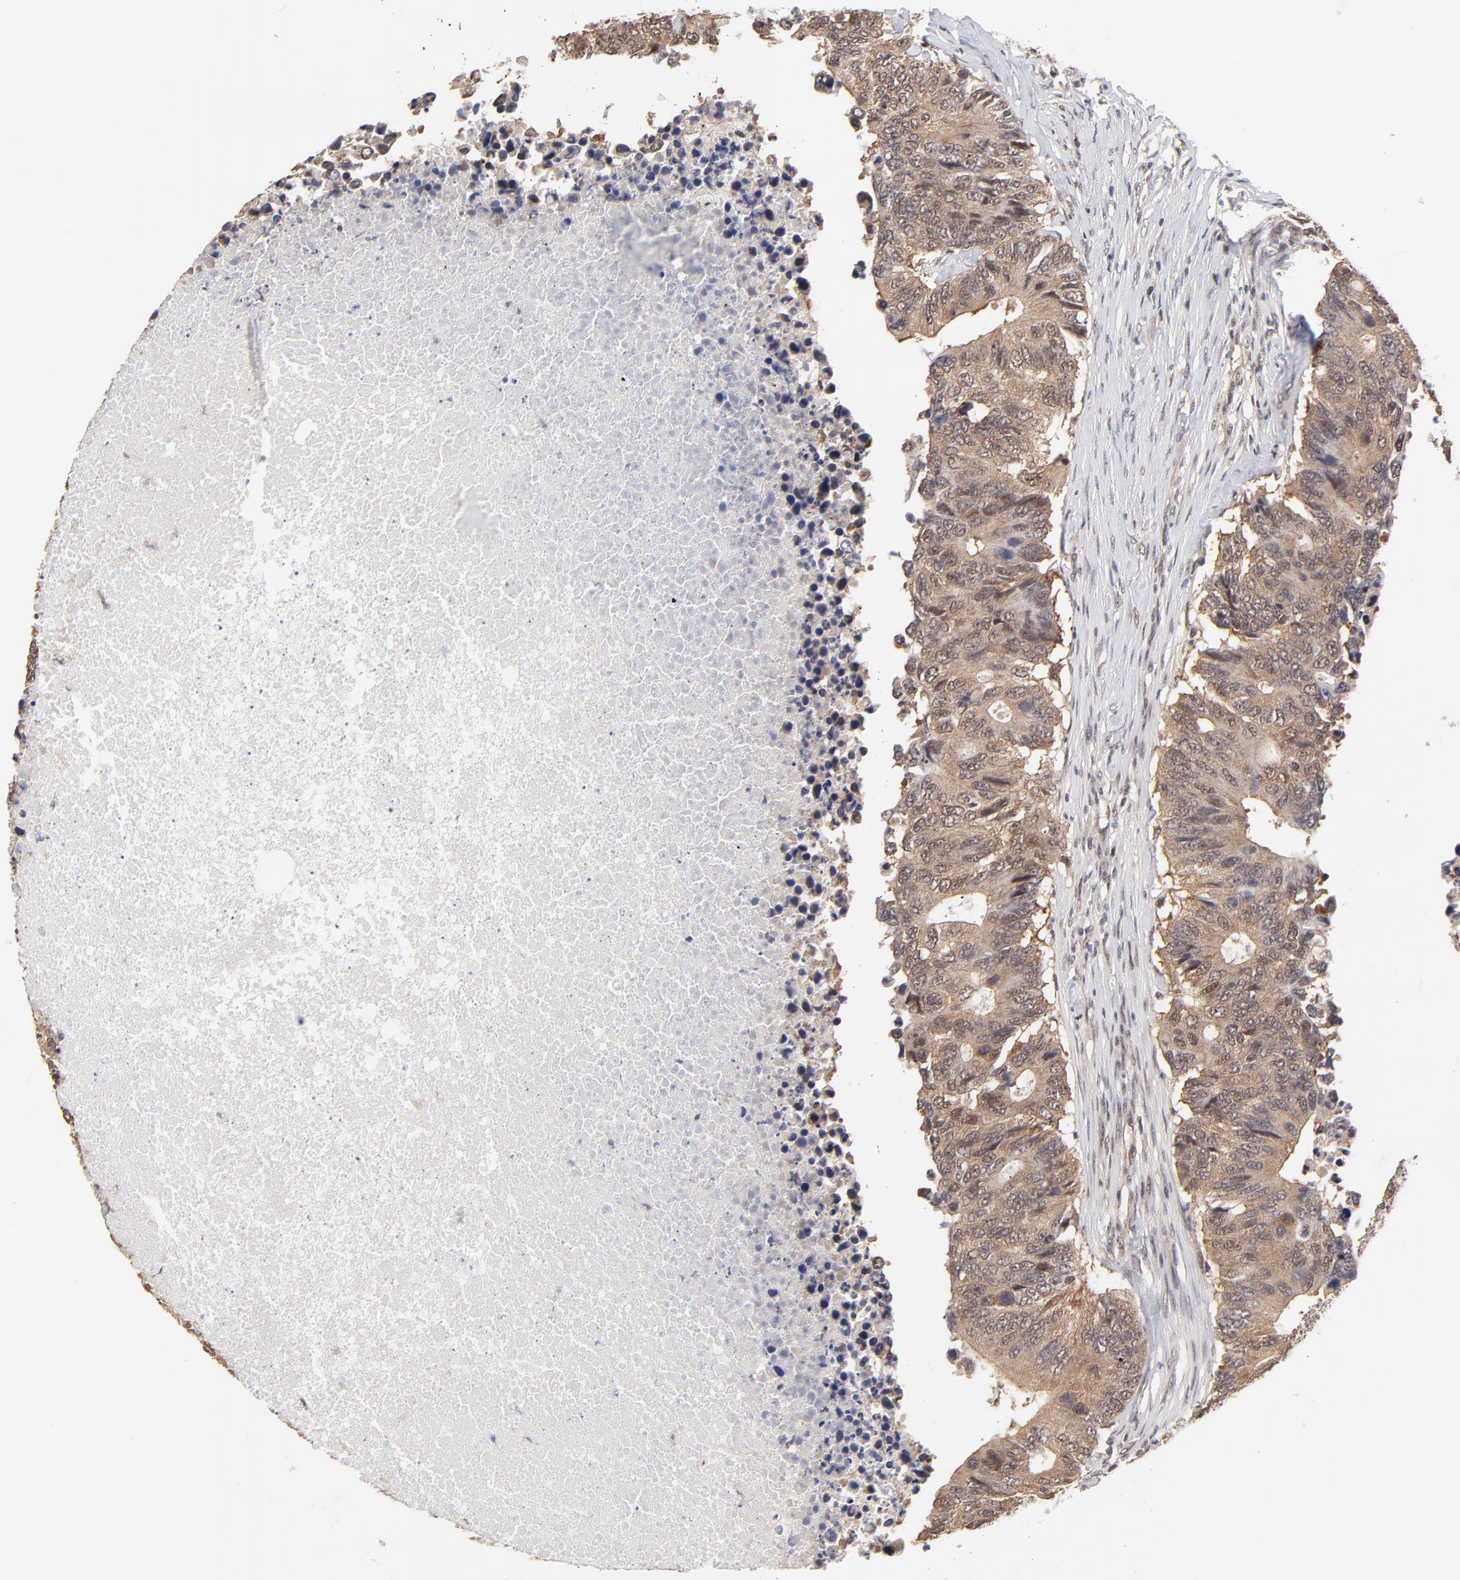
{"staining": {"intensity": "weak", "quantity": "25%-75%", "location": "cytoplasmic/membranous,nuclear"}, "tissue": "colorectal cancer", "cell_type": "Tumor cells", "image_type": "cancer", "snomed": [{"axis": "morphology", "description": "Adenocarcinoma, NOS"}, {"axis": "topography", "description": "Colon"}], "caption": "Immunohistochemistry staining of colorectal adenocarcinoma, which reveals low levels of weak cytoplasmic/membranous and nuclear expression in approximately 25%-75% of tumor cells indicating weak cytoplasmic/membranous and nuclear protein staining. The staining was performed using DAB (3,3'-diaminobenzidine) (brown) for protein detection and nuclei were counterstained in hematoxylin (blue).", "gene": "PSMC4", "patient": {"sex": "male", "age": 71}}